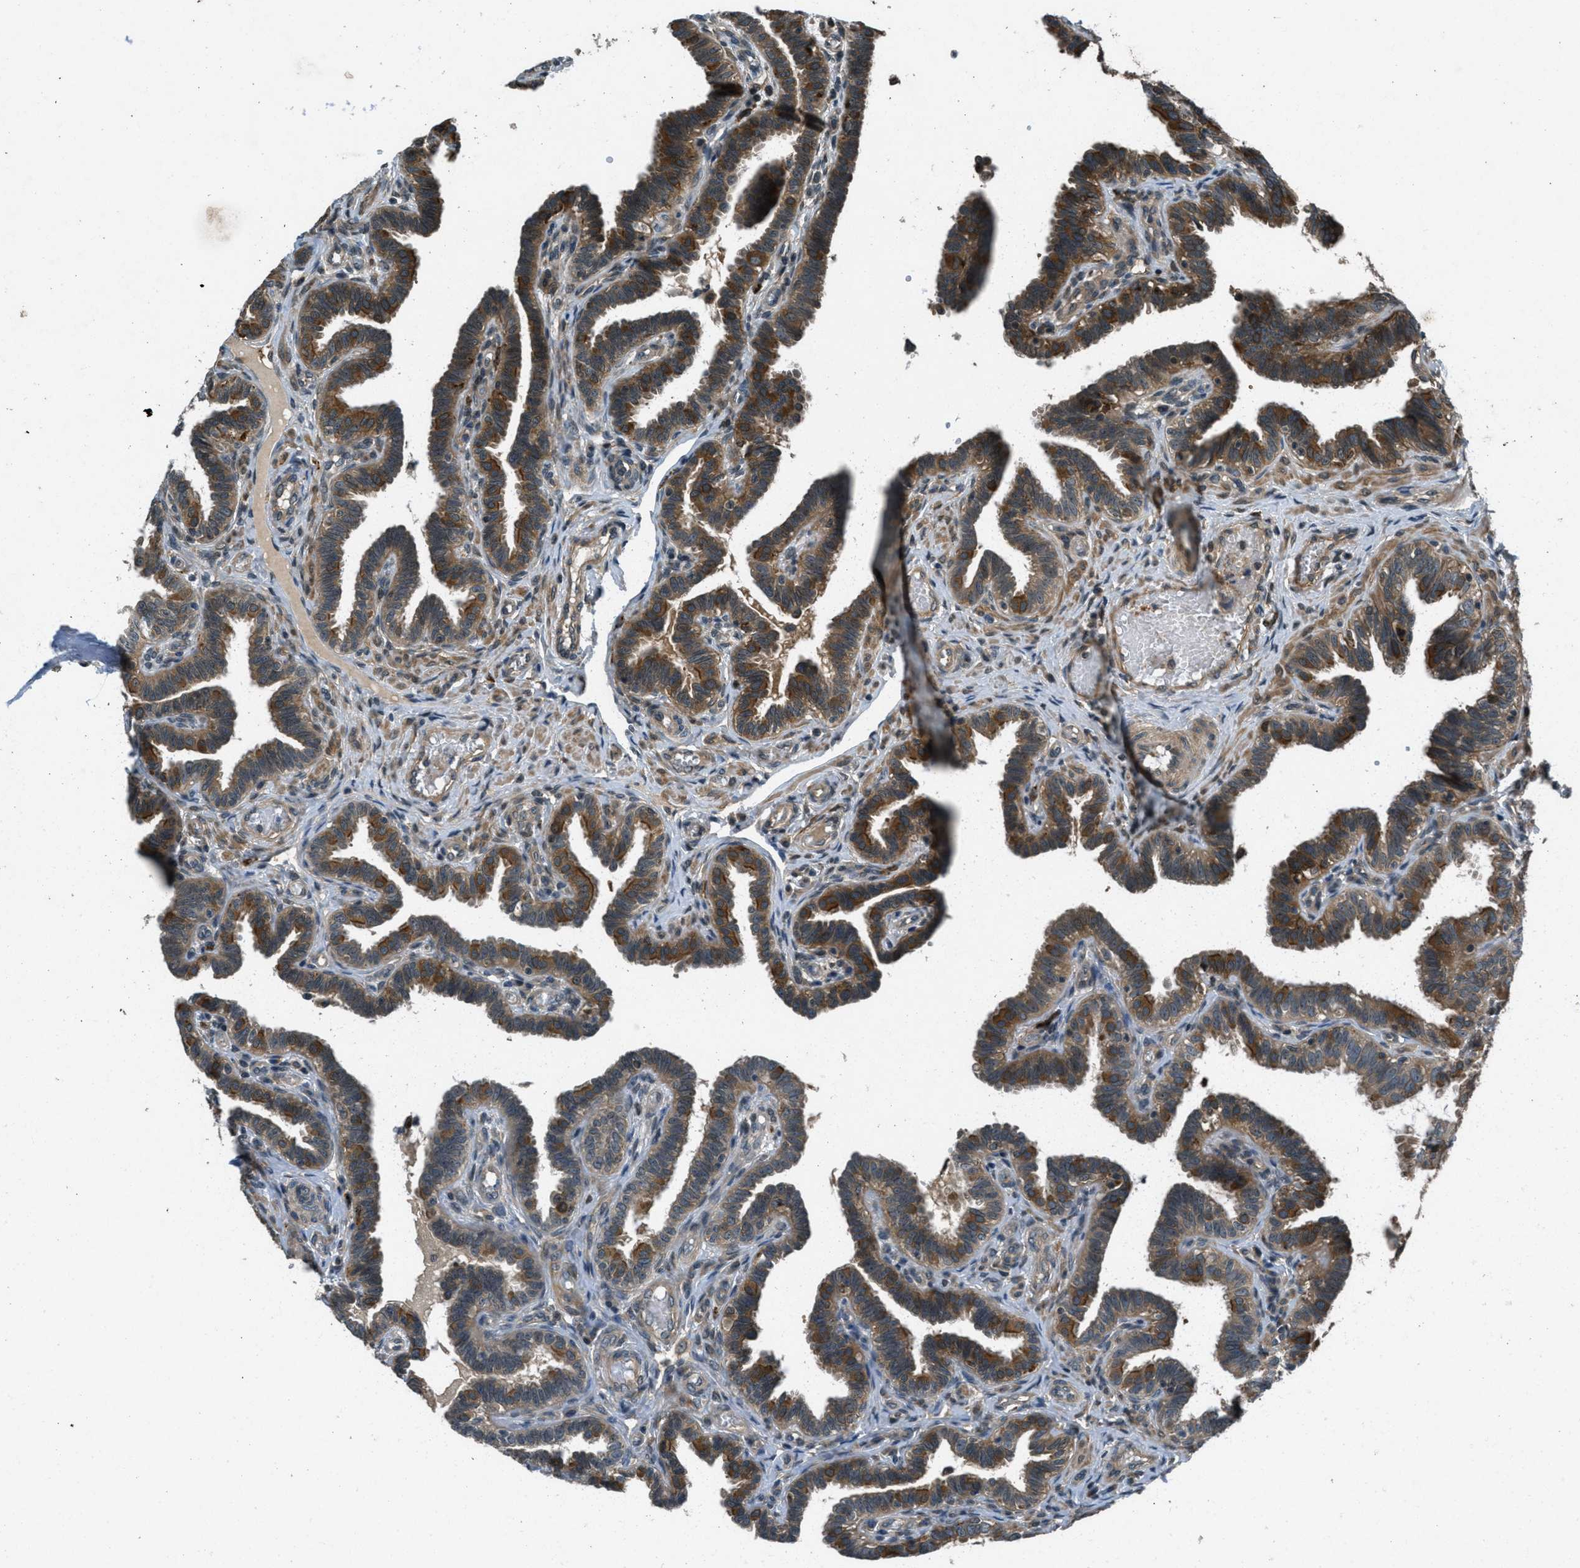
{"staining": {"intensity": "strong", "quantity": ">75%", "location": "cytoplasmic/membranous"}, "tissue": "fallopian tube", "cell_type": "Glandular cells", "image_type": "normal", "snomed": [{"axis": "morphology", "description": "Normal tissue, NOS"}, {"axis": "topography", "description": "Fallopian tube"}, {"axis": "topography", "description": "Placenta"}], "caption": "The histopathology image shows immunohistochemical staining of benign fallopian tube. There is strong cytoplasmic/membranous positivity is present in approximately >75% of glandular cells.", "gene": "EPSTI1", "patient": {"sex": "female", "age": 34}}